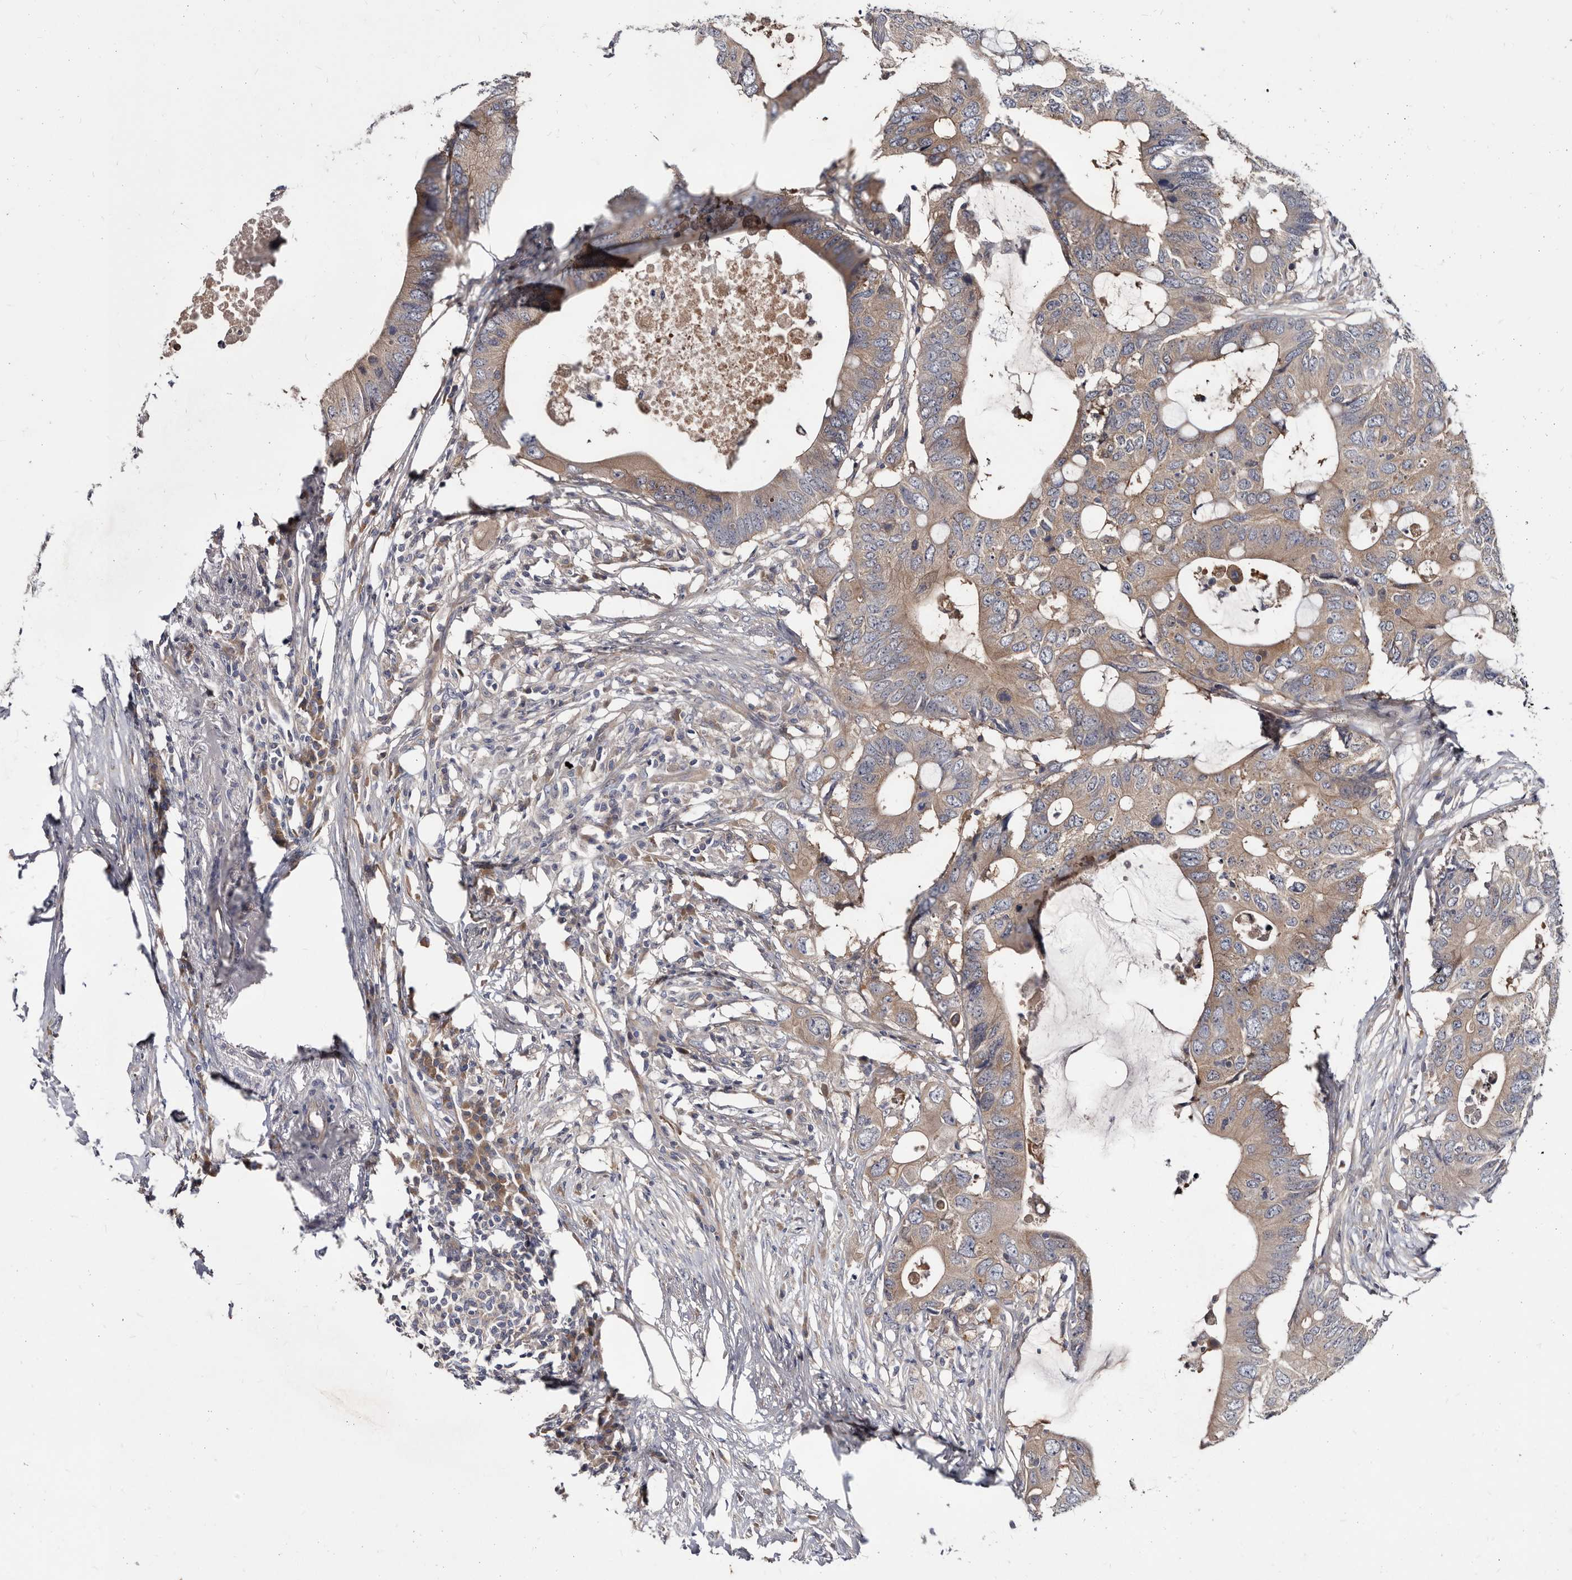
{"staining": {"intensity": "weak", "quantity": ">75%", "location": "cytoplasmic/membranous"}, "tissue": "colorectal cancer", "cell_type": "Tumor cells", "image_type": "cancer", "snomed": [{"axis": "morphology", "description": "Adenocarcinoma, NOS"}, {"axis": "topography", "description": "Colon"}], "caption": "Immunohistochemistry image of neoplastic tissue: adenocarcinoma (colorectal) stained using immunohistochemistry shows low levels of weak protein expression localized specifically in the cytoplasmic/membranous of tumor cells, appearing as a cytoplasmic/membranous brown color.", "gene": "ABCF2", "patient": {"sex": "male", "age": 71}}